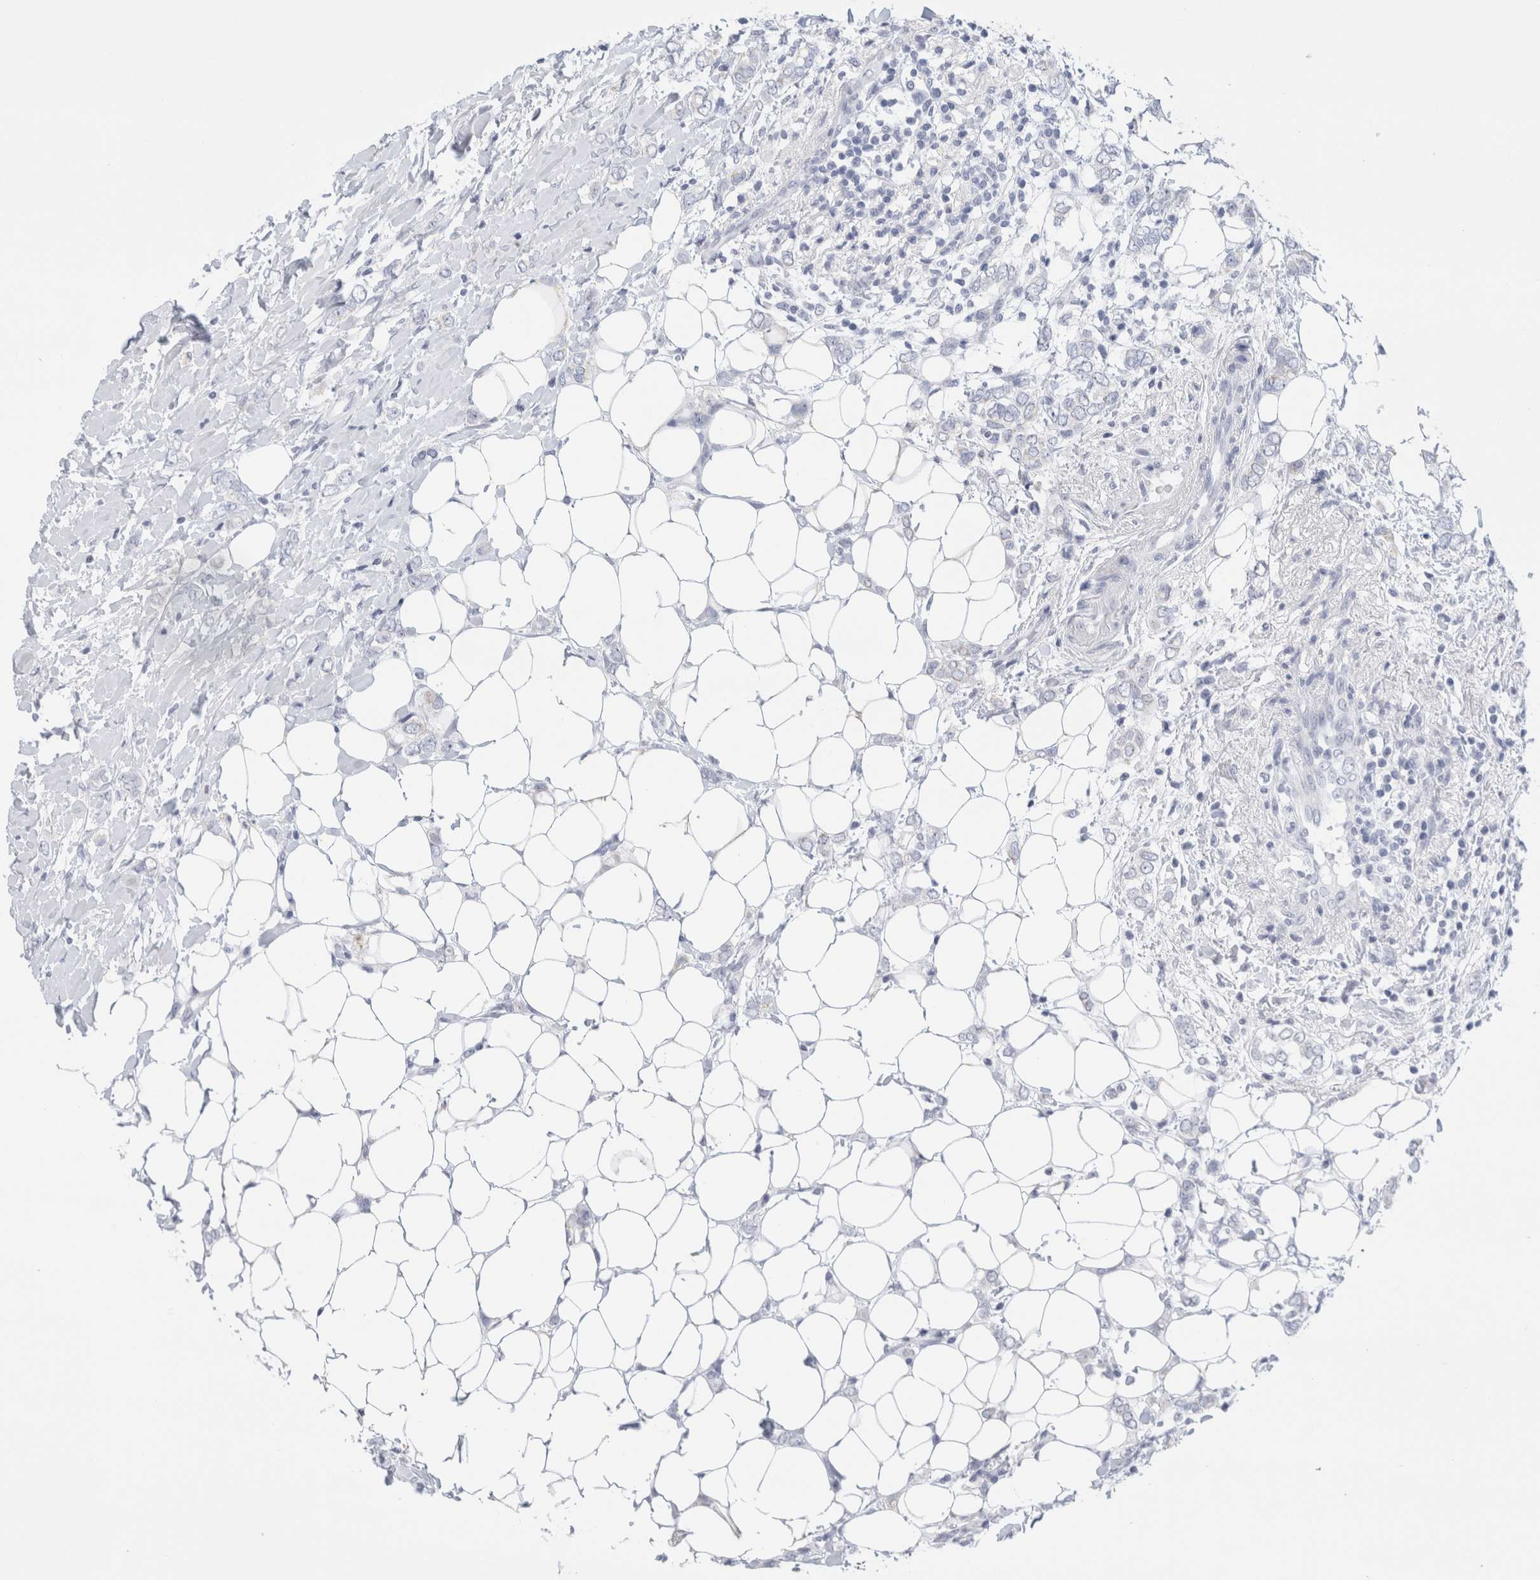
{"staining": {"intensity": "negative", "quantity": "none", "location": "none"}, "tissue": "breast cancer", "cell_type": "Tumor cells", "image_type": "cancer", "snomed": [{"axis": "morphology", "description": "Normal tissue, NOS"}, {"axis": "morphology", "description": "Lobular carcinoma"}, {"axis": "topography", "description": "Breast"}], "caption": "Image shows no protein positivity in tumor cells of breast lobular carcinoma tissue.", "gene": "ECHDC2", "patient": {"sex": "female", "age": 47}}